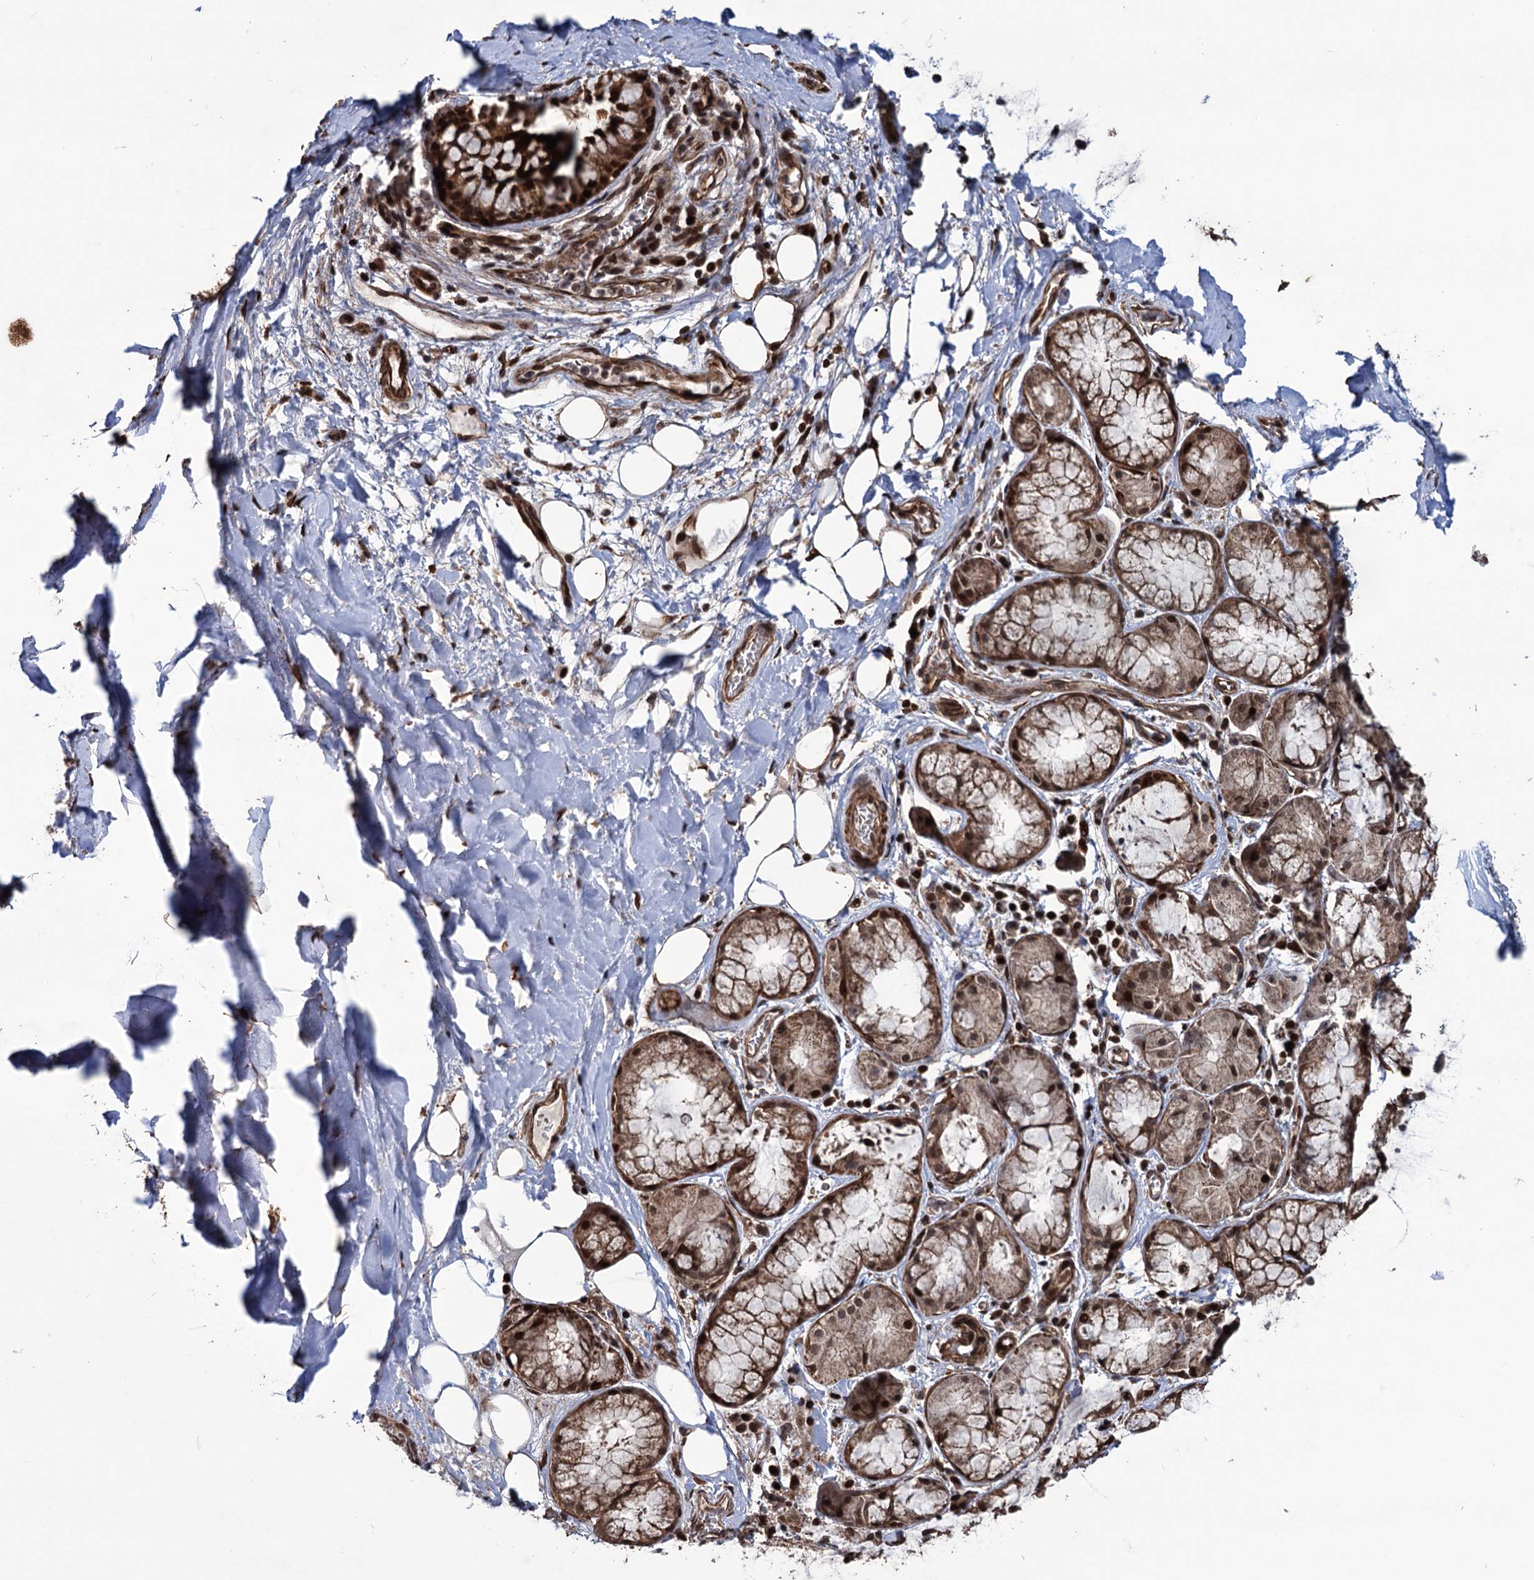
{"staining": {"intensity": "strong", "quantity": ">75%", "location": "cytoplasmic/membranous,nuclear"}, "tissue": "adipose tissue", "cell_type": "Adipocytes", "image_type": "normal", "snomed": [{"axis": "morphology", "description": "Normal tissue, NOS"}, {"axis": "topography", "description": "Lymph node"}, {"axis": "topography", "description": "Cartilage tissue"}, {"axis": "topography", "description": "Bronchus"}], "caption": "Protein staining of unremarkable adipose tissue displays strong cytoplasmic/membranous,nuclear positivity in about >75% of adipocytes.", "gene": "EYA4", "patient": {"sex": "male", "age": 63}}